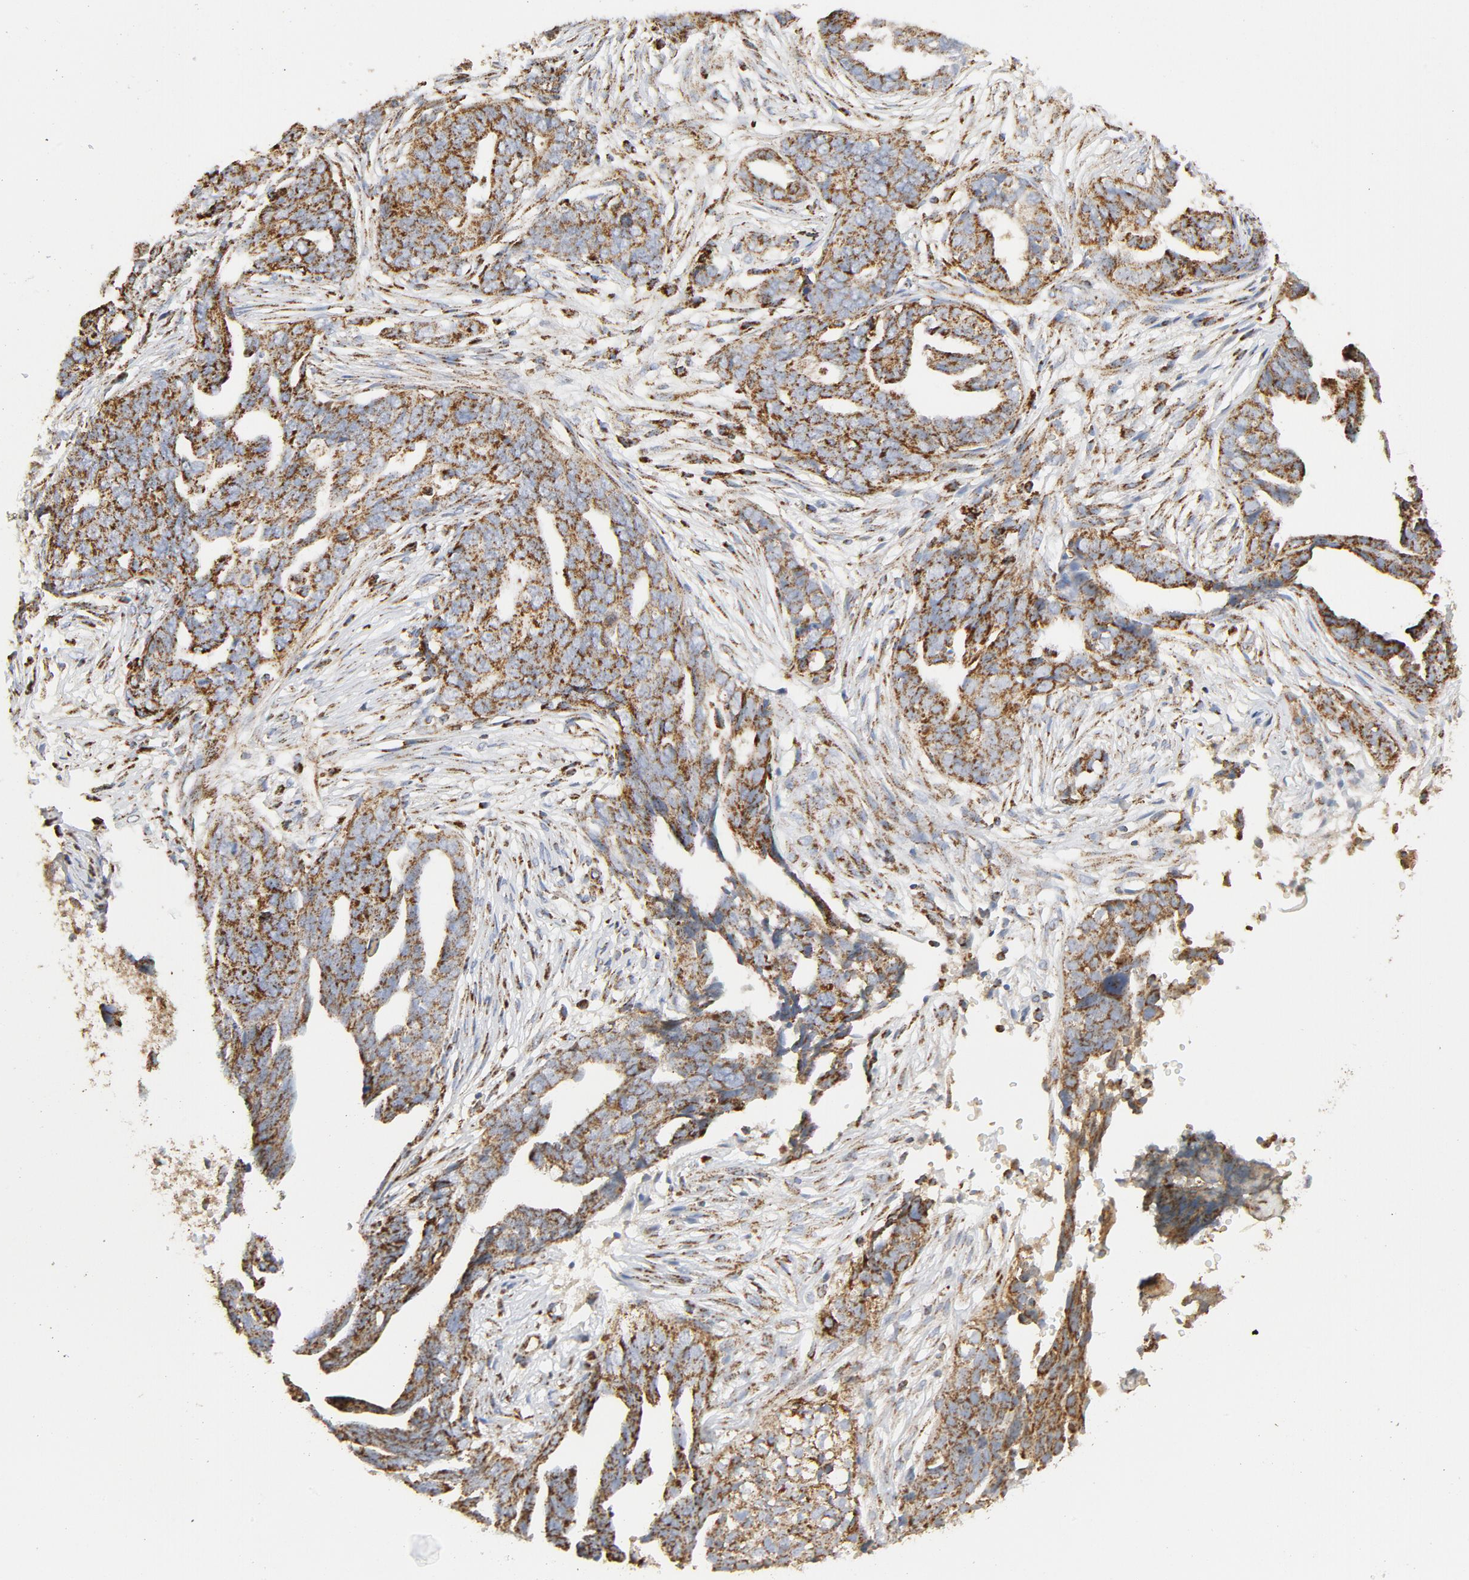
{"staining": {"intensity": "strong", "quantity": ">75%", "location": "cytoplasmic/membranous"}, "tissue": "ovarian cancer", "cell_type": "Tumor cells", "image_type": "cancer", "snomed": [{"axis": "morphology", "description": "Normal tissue, NOS"}, {"axis": "morphology", "description": "Cystadenocarcinoma, serous, NOS"}, {"axis": "topography", "description": "Fallopian tube"}, {"axis": "topography", "description": "Ovary"}], "caption": "Immunohistochemistry micrograph of neoplastic tissue: human ovarian serous cystadenocarcinoma stained using immunohistochemistry (IHC) displays high levels of strong protein expression localized specifically in the cytoplasmic/membranous of tumor cells, appearing as a cytoplasmic/membranous brown color.", "gene": "PCNX4", "patient": {"sex": "female", "age": 56}}